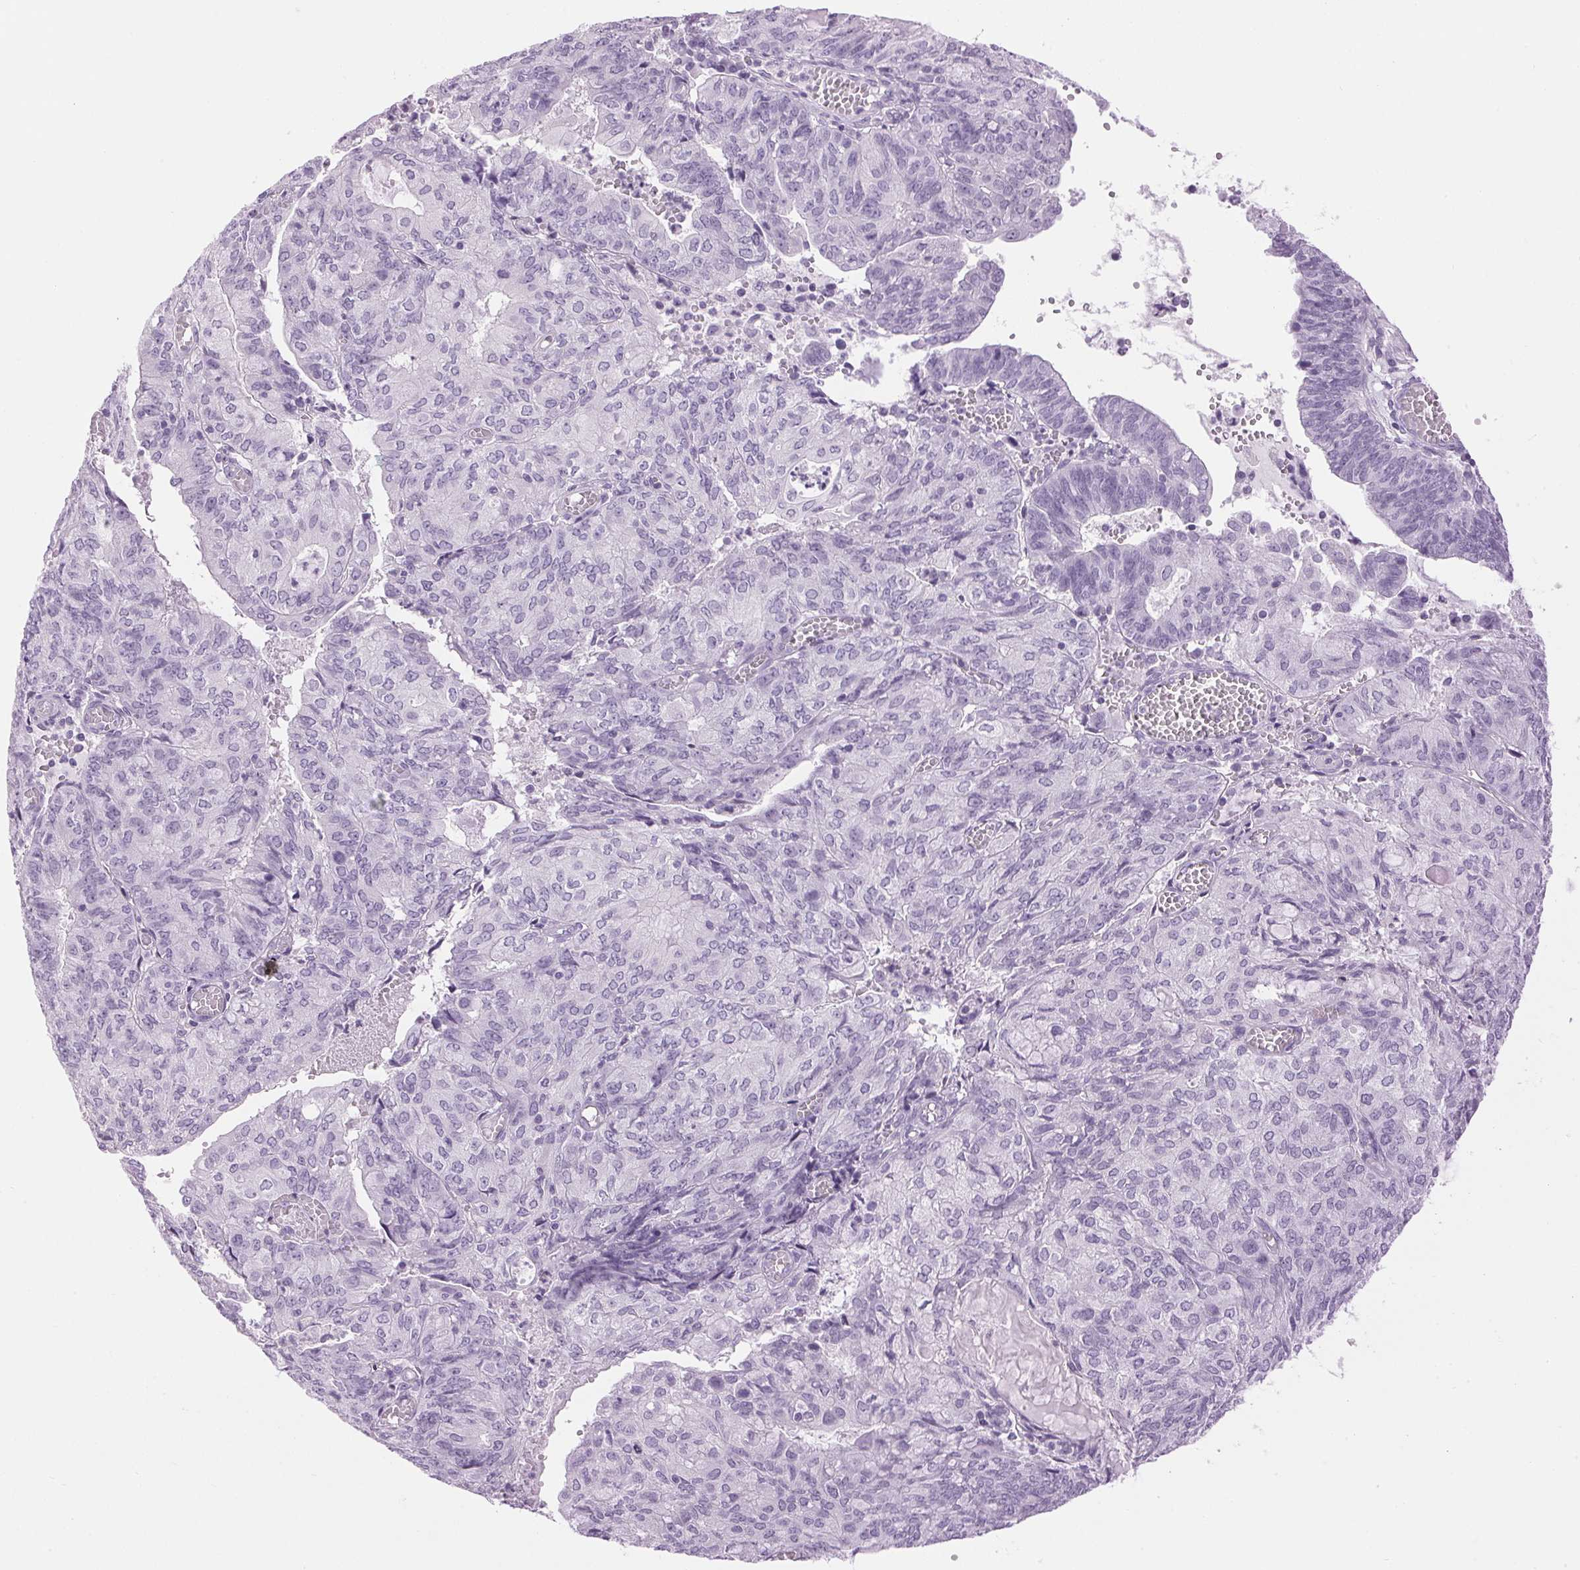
{"staining": {"intensity": "negative", "quantity": "none", "location": "none"}, "tissue": "endometrial cancer", "cell_type": "Tumor cells", "image_type": "cancer", "snomed": [{"axis": "morphology", "description": "Adenocarcinoma, NOS"}, {"axis": "topography", "description": "Endometrium"}], "caption": "The photomicrograph demonstrates no significant expression in tumor cells of endometrial cancer (adenocarcinoma). The staining was performed using DAB (3,3'-diaminobenzidine) to visualize the protein expression in brown, while the nuclei were stained in blue with hematoxylin (Magnification: 20x).", "gene": "SP7", "patient": {"sex": "female", "age": 82}}